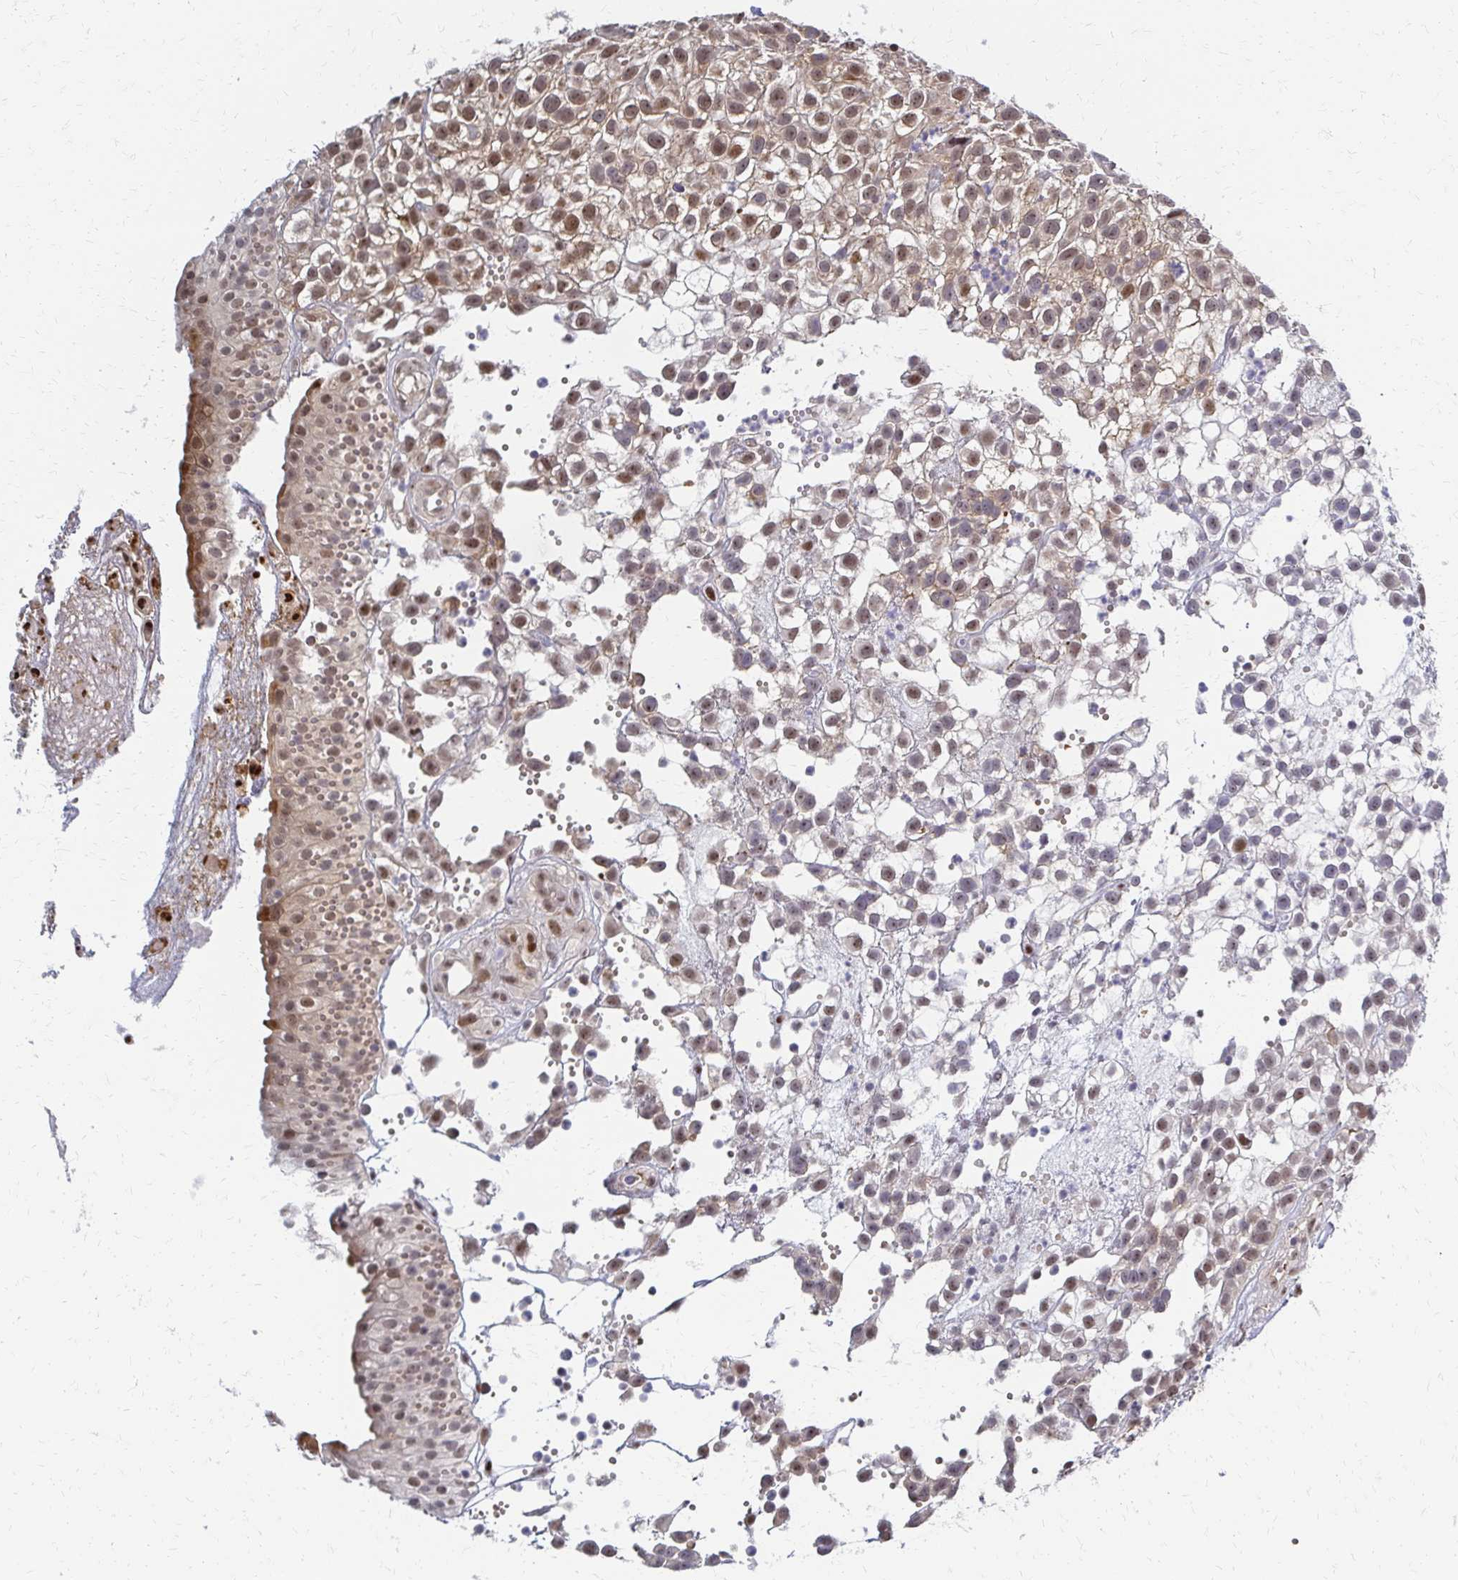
{"staining": {"intensity": "moderate", "quantity": ">75%", "location": "nuclear"}, "tissue": "urothelial cancer", "cell_type": "Tumor cells", "image_type": "cancer", "snomed": [{"axis": "morphology", "description": "Urothelial carcinoma, High grade"}, {"axis": "topography", "description": "Urinary bladder"}], "caption": "The immunohistochemical stain shows moderate nuclear expression in tumor cells of urothelial cancer tissue.", "gene": "PSMD7", "patient": {"sex": "male", "age": 56}}